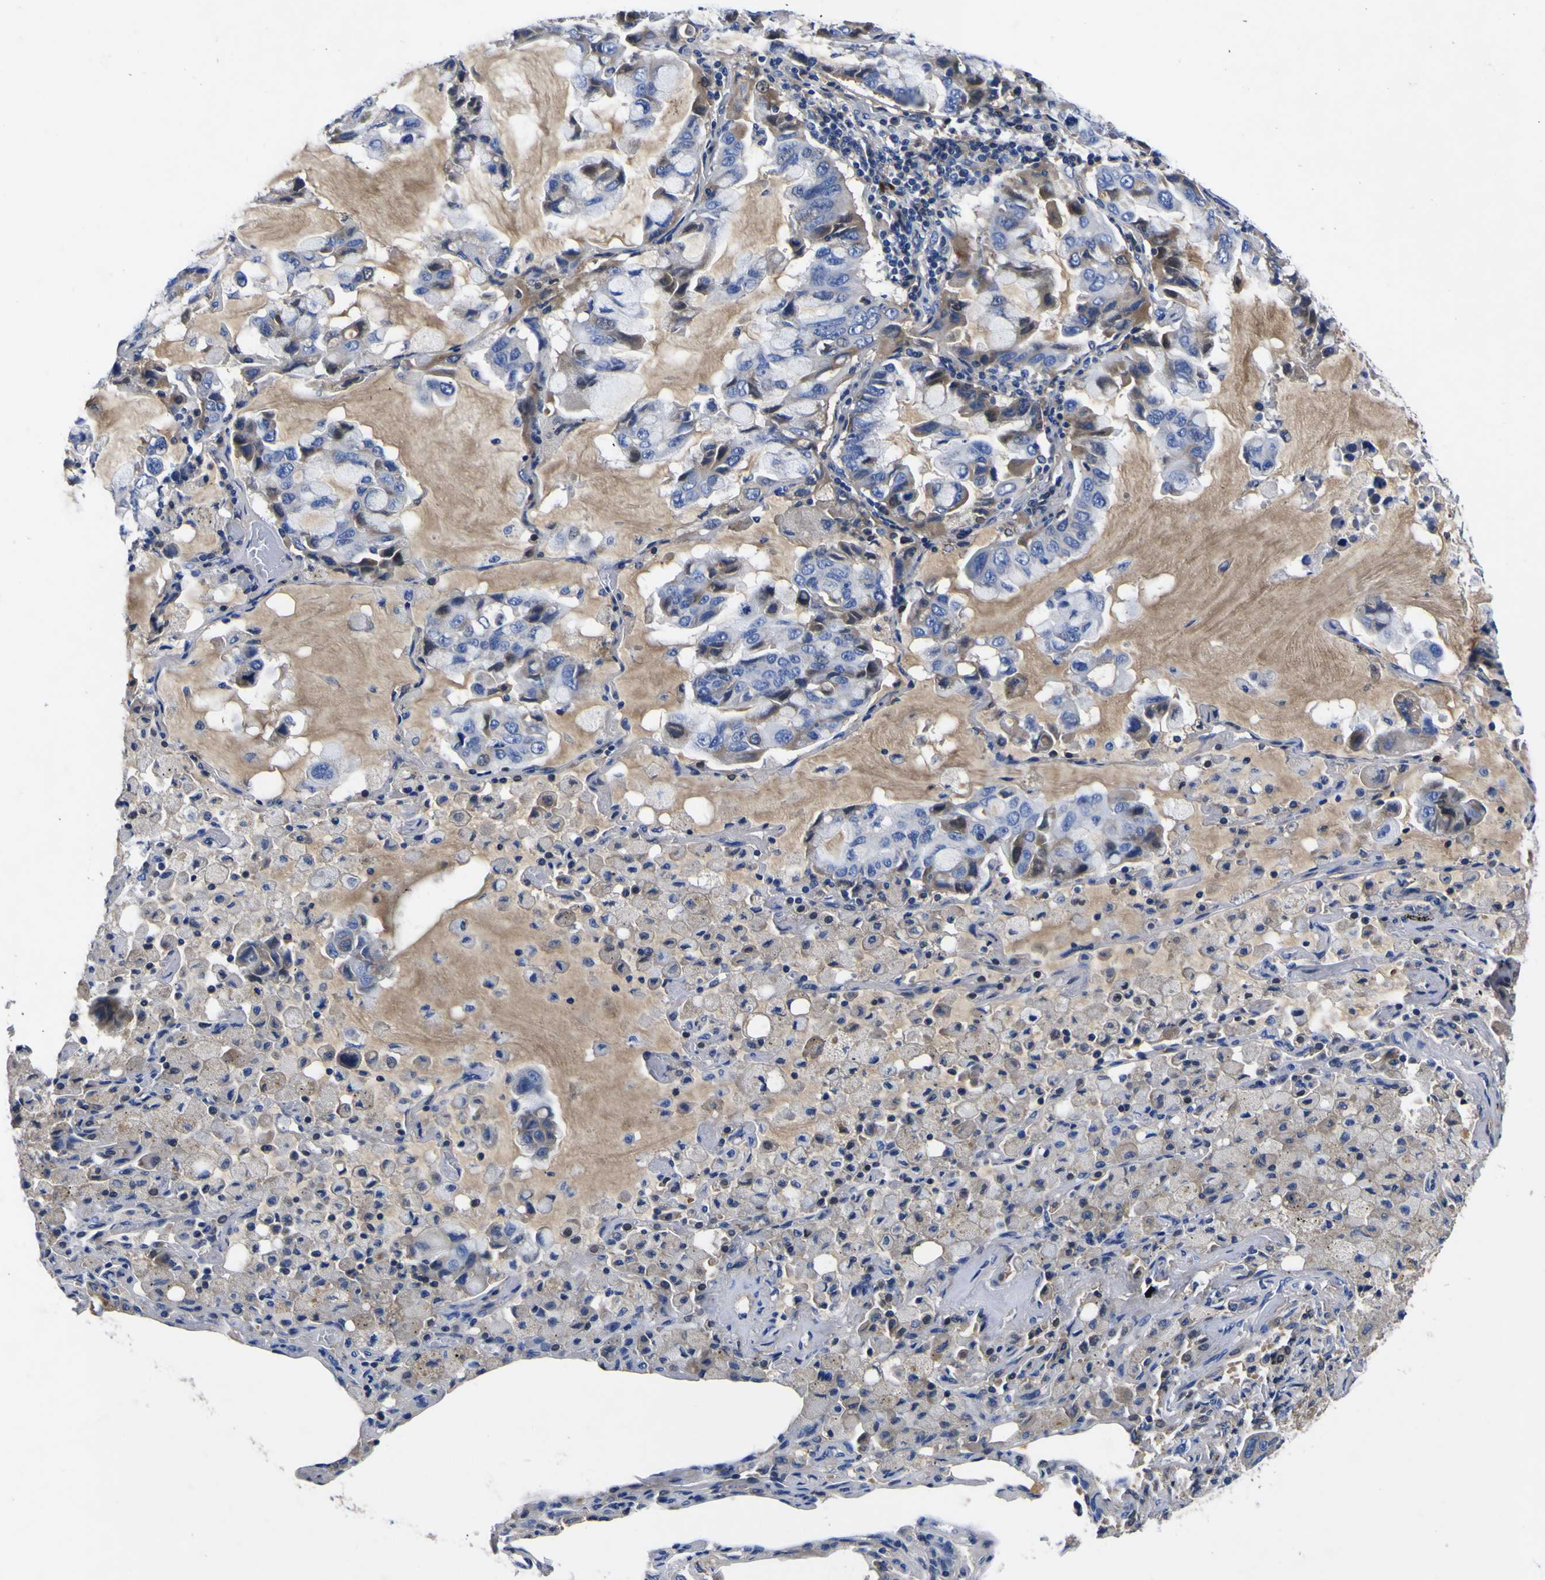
{"staining": {"intensity": "negative", "quantity": "none", "location": "none"}, "tissue": "lung cancer", "cell_type": "Tumor cells", "image_type": "cancer", "snomed": [{"axis": "morphology", "description": "Adenocarcinoma, NOS"}, {"axis": "topography", "description": "Lung"}], "caption": "The histopathology image reveals no significant positivity in tumor cells of lung adenocarcinoma.", "gene": "VASN", "patient": {"sex": "male", "age": 64}}